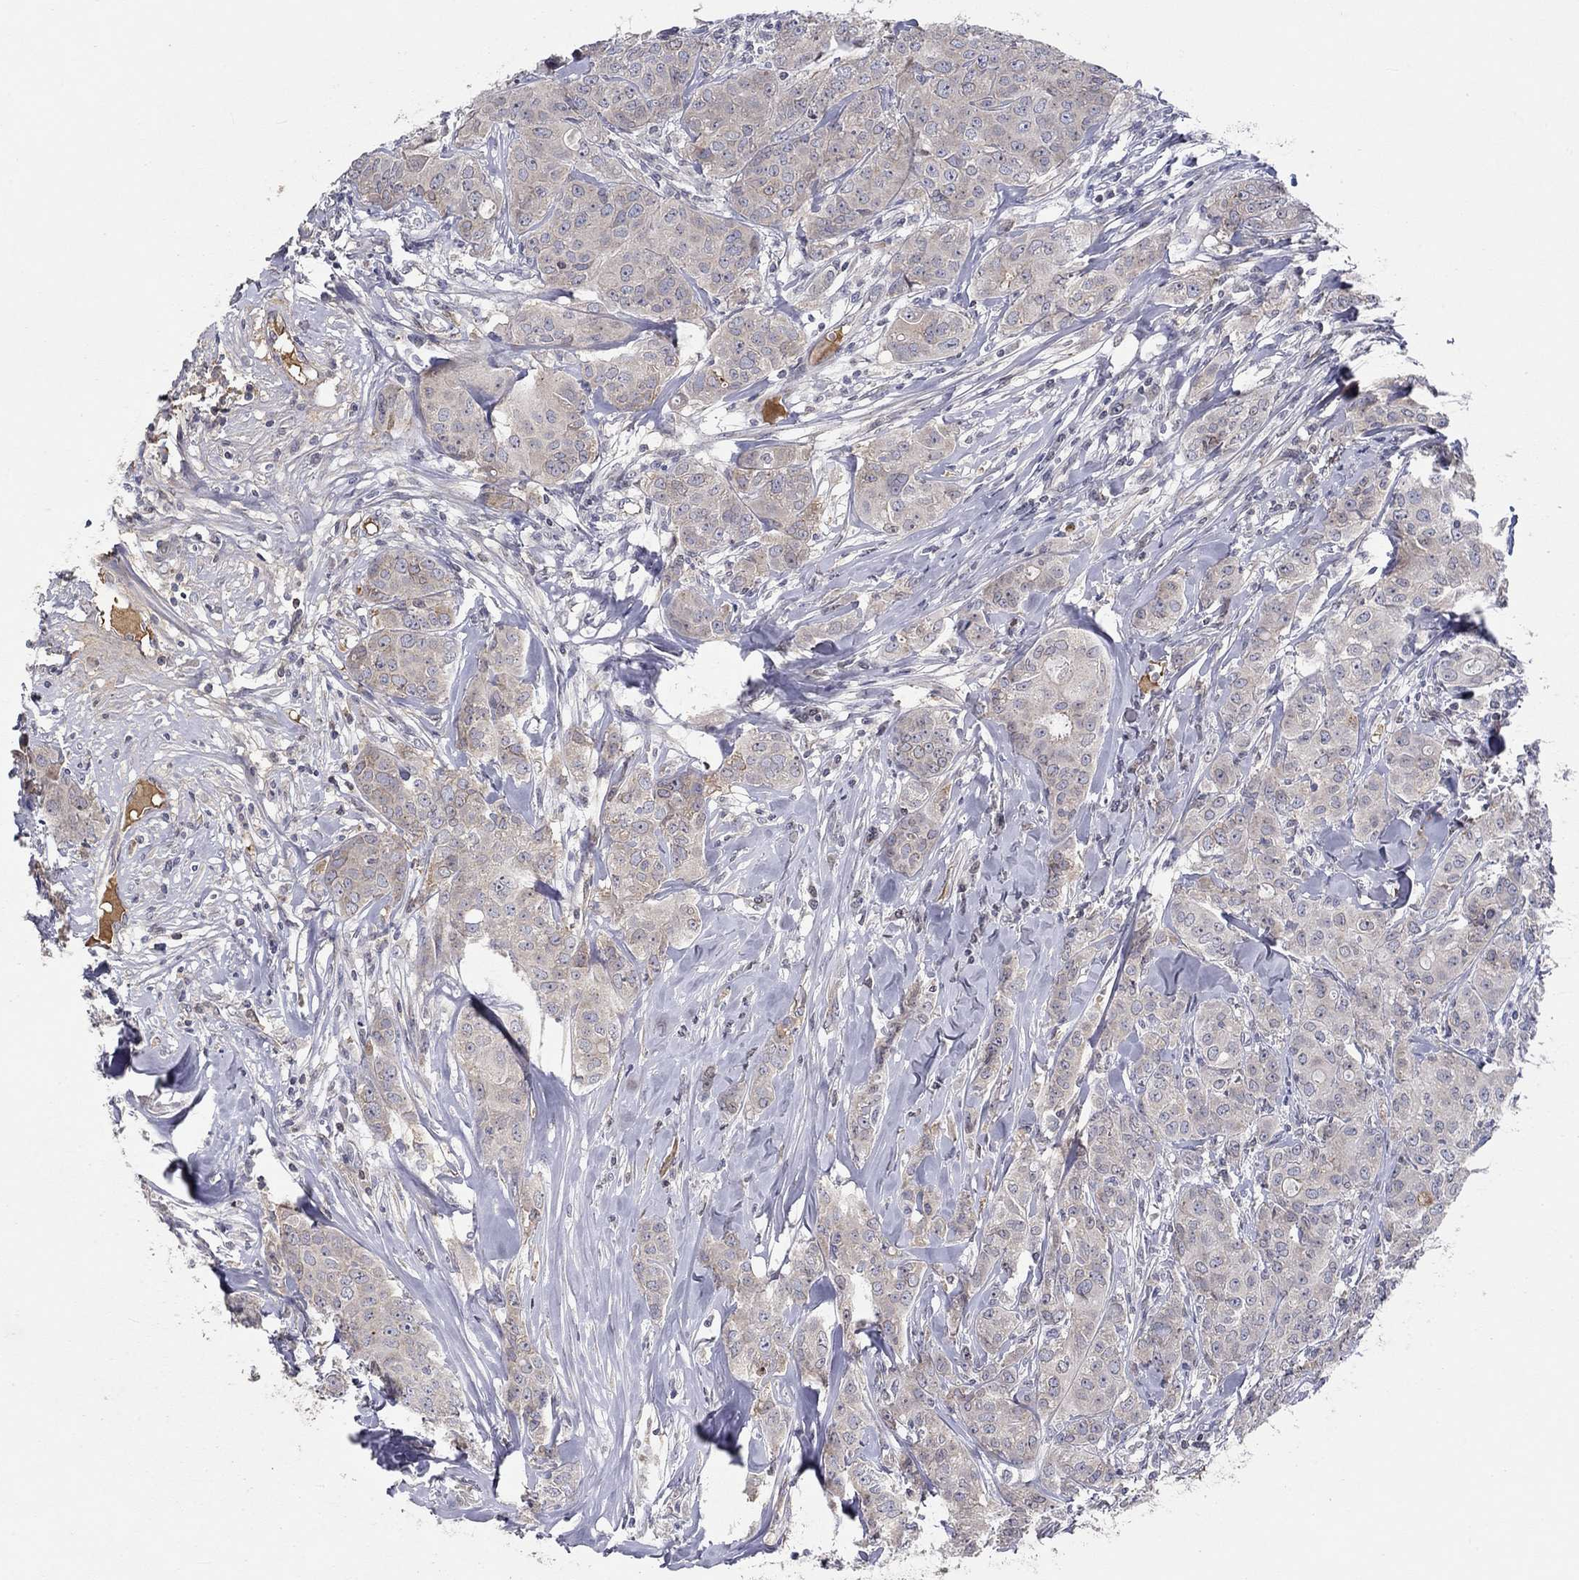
{"staining": {"intensity": "negative", "quantity": "none", "location": "none"}, "tissue": "breast cancer", "cell_type": "Tumor cells", "image_type": "cancer", "snomed": [{"axis": "morphology", "description": "Duct carcinoma"}, {"axis": "topography", "description": "Breast"}], "caption": "Immunohistochemical staining of human breast cancer (intraductal carcinoma) displays no significant expression in tumor cells.", "gene": "CETN3", "patient": {"sex": "female", "age": 43}}